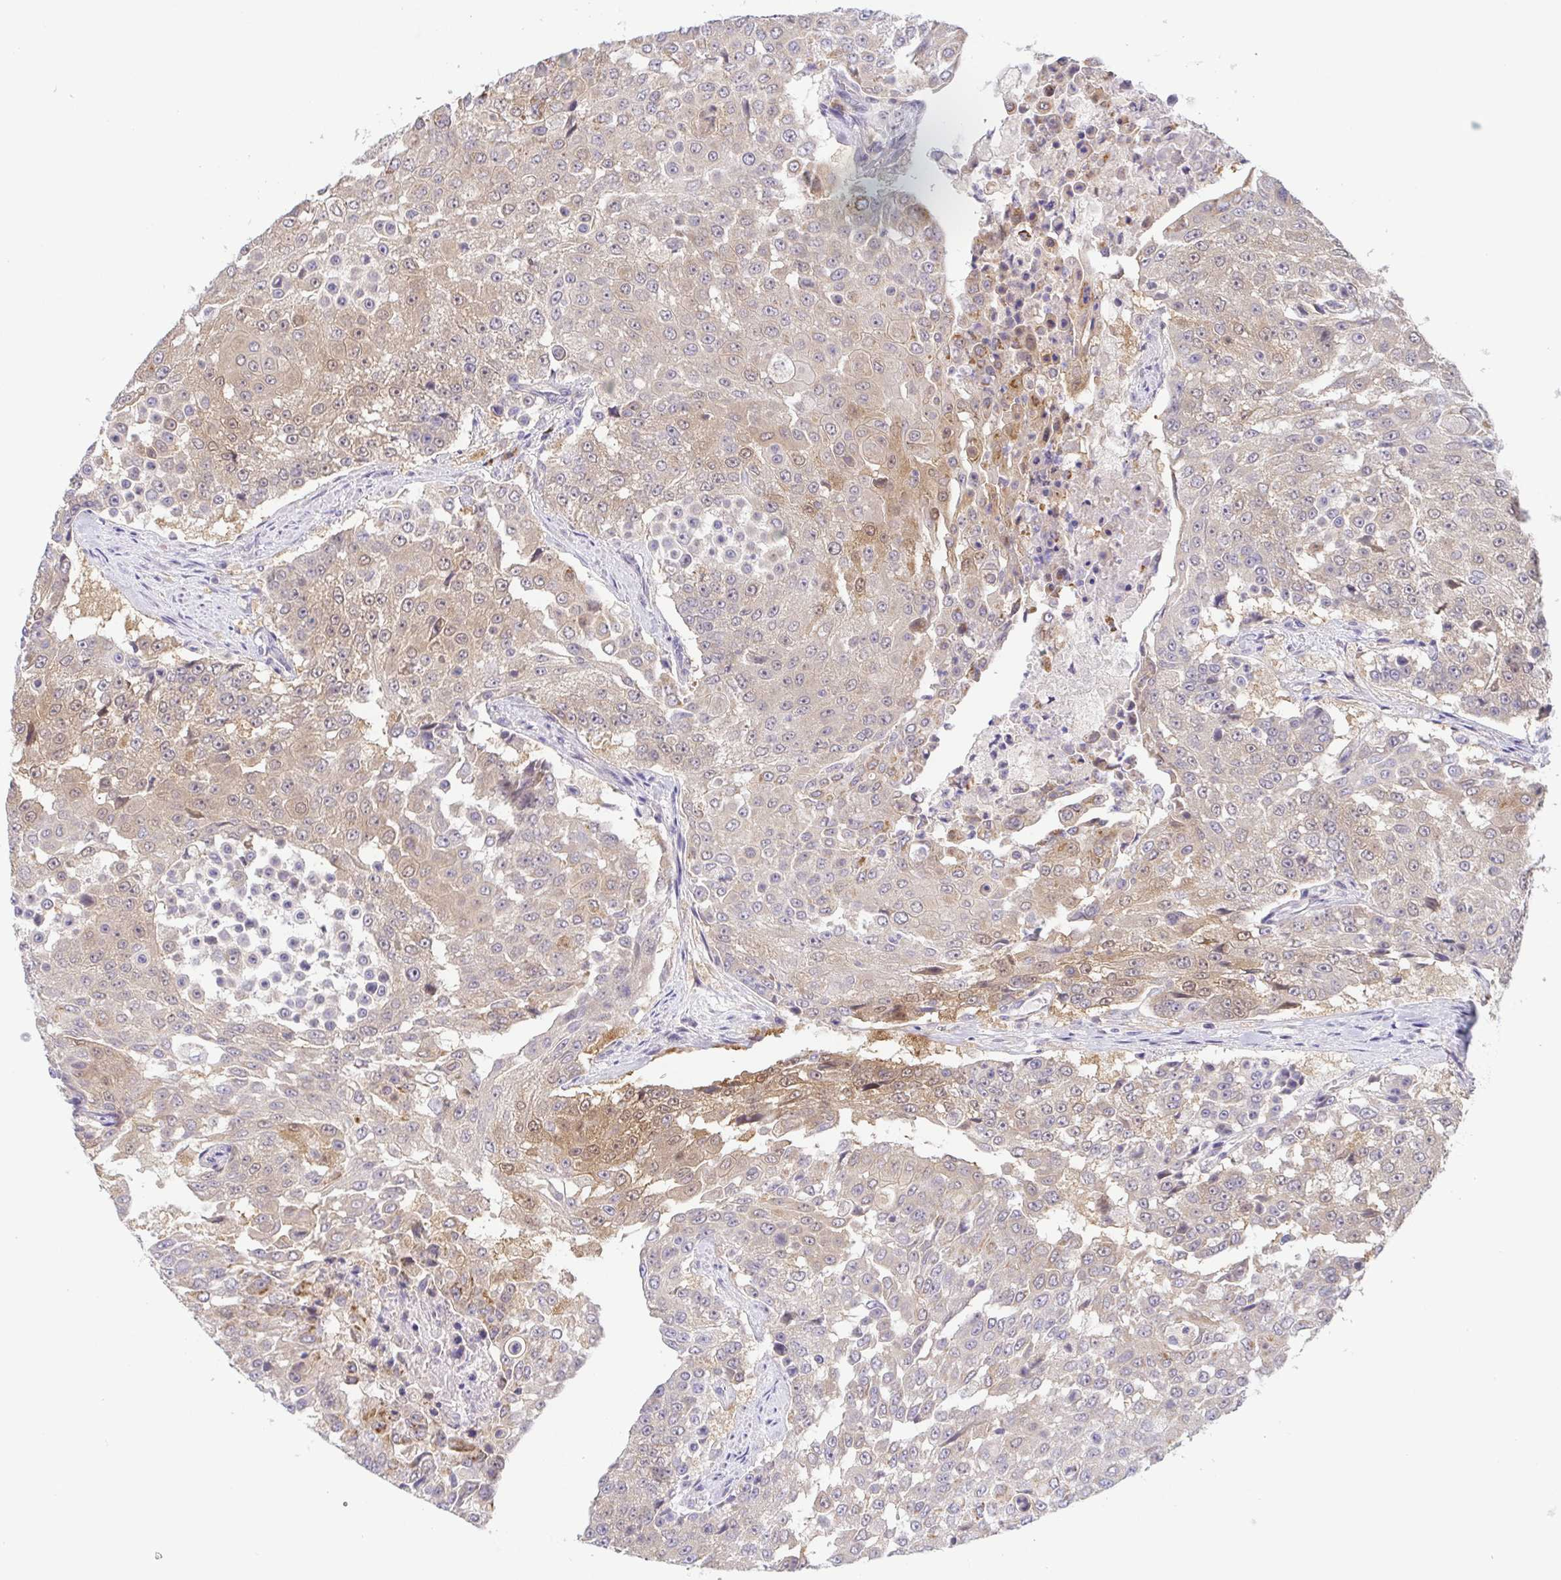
{"staining": {"intensity": "weak", "quantity": "25%-75%", "location": "cytoplasmic/membranous"}, "tissue": "urothelial cancer", "cell_type": "Tumor cells", "image_type": "cancer", "snomed": [{"axis": "morphology", "description": "Urothelial carcinoma, High grade"}, {"axis": "topography", "description": "Urinary bladder"}], "caption": "Tumor cells reveal low levels of weak cytoplasmic/membranous expression in approximately 25%-75% of cells in urothelial cancer.", "gene": "BCL2L1", "patient": {"sex": "female", "age": 63}}